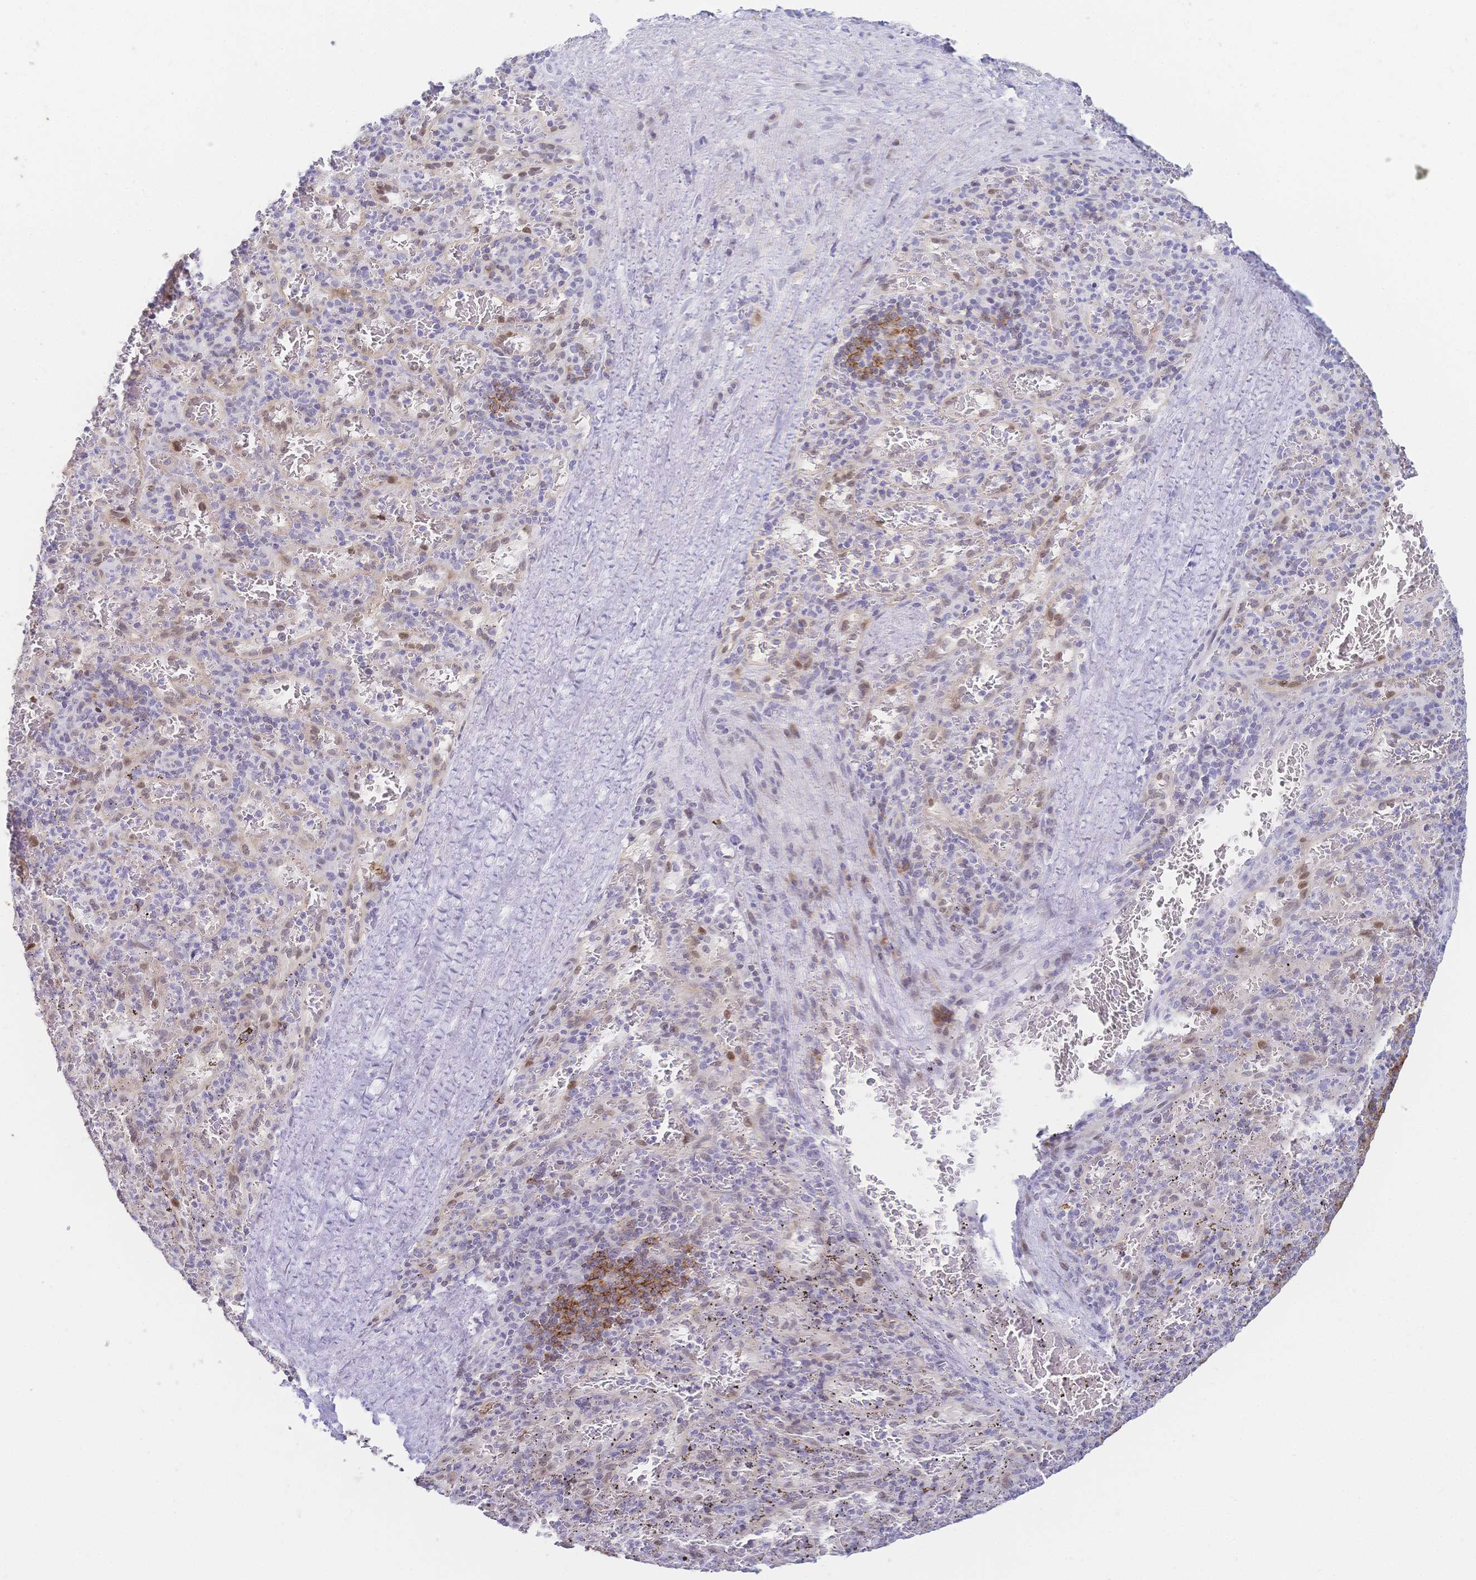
{"staining": {"intensity": "negative", "quantity": "none", "location": "none"}, "tissue": "spleen", "cell_type": "Cells in red pulp", "image_type": "normal", "snomed": [{"axis": "morphology", "description": "Normal tissue, NOS"}, {"axis": "topography", "description": "Spleen"}], "caption": "There is no significant expression in cells in red pulp of spleen. (DAB (3,3'-diaminobenzidine) immunohistochemistry visualized using brightfield microscopy, high magnification).", "gene": "CR2", "patient": {"sex": "male", "age": 57}}